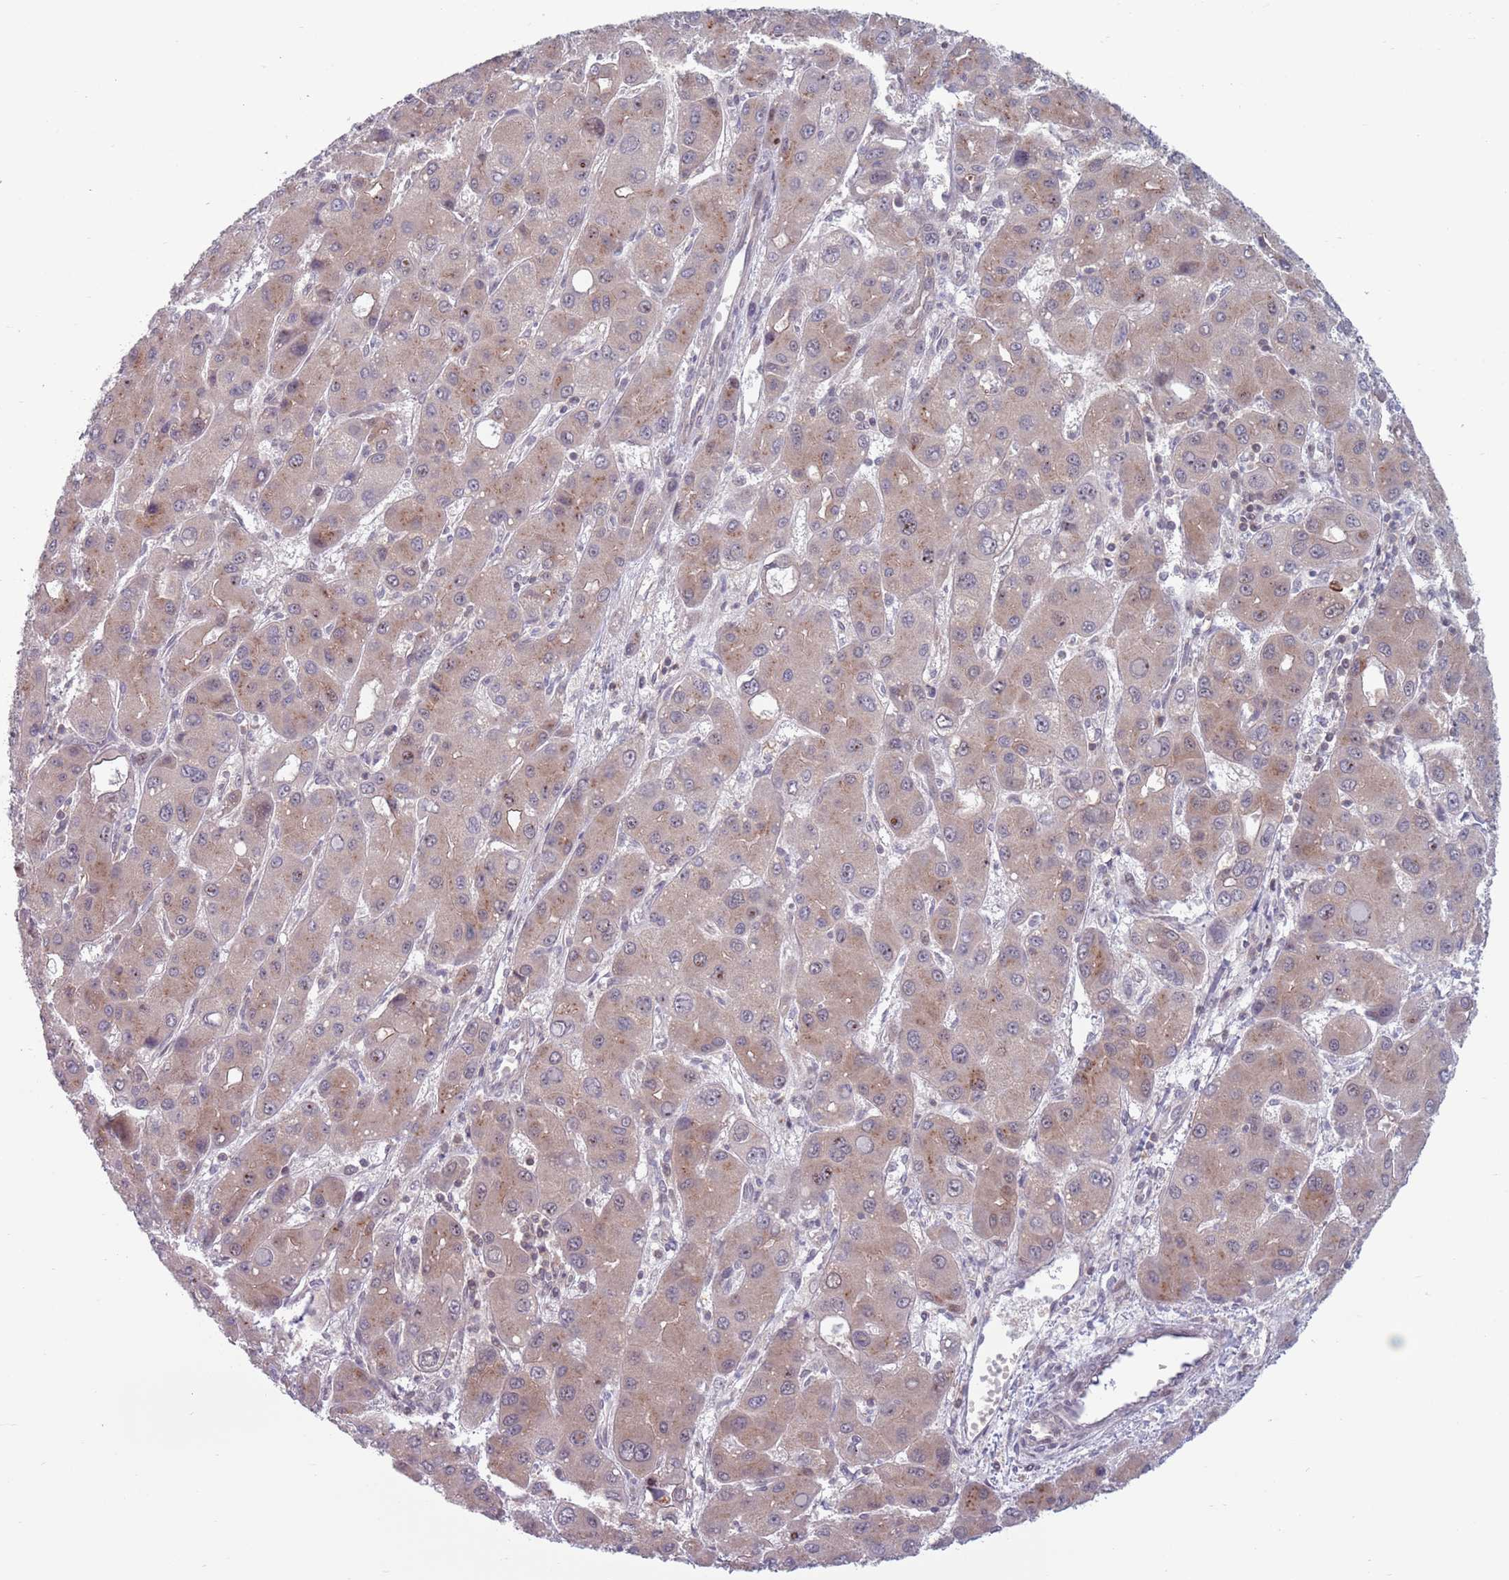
{"staining": {"intensity": "weak", "quantity": "25%-75%", "location": "cytoplasmic/membranous"}, "tissue": "liver cancer", "cell_type": "Tumor cells", "image_type": "cancer", "snomed": [{"axis": "morphology", "description": "Carcinoma, Hepatocellular, NOS"}, {"axis": "topography", "description": "Liver"}], "caption": "Tumor cells reveal low levels of weak cytoplasmic/membranous positivity in approximately 25%-75% of cells in human liver hepatocellular carcinoma.", "gene": "CLNS1A", "patient": {"sex": "male", "age": 55}}